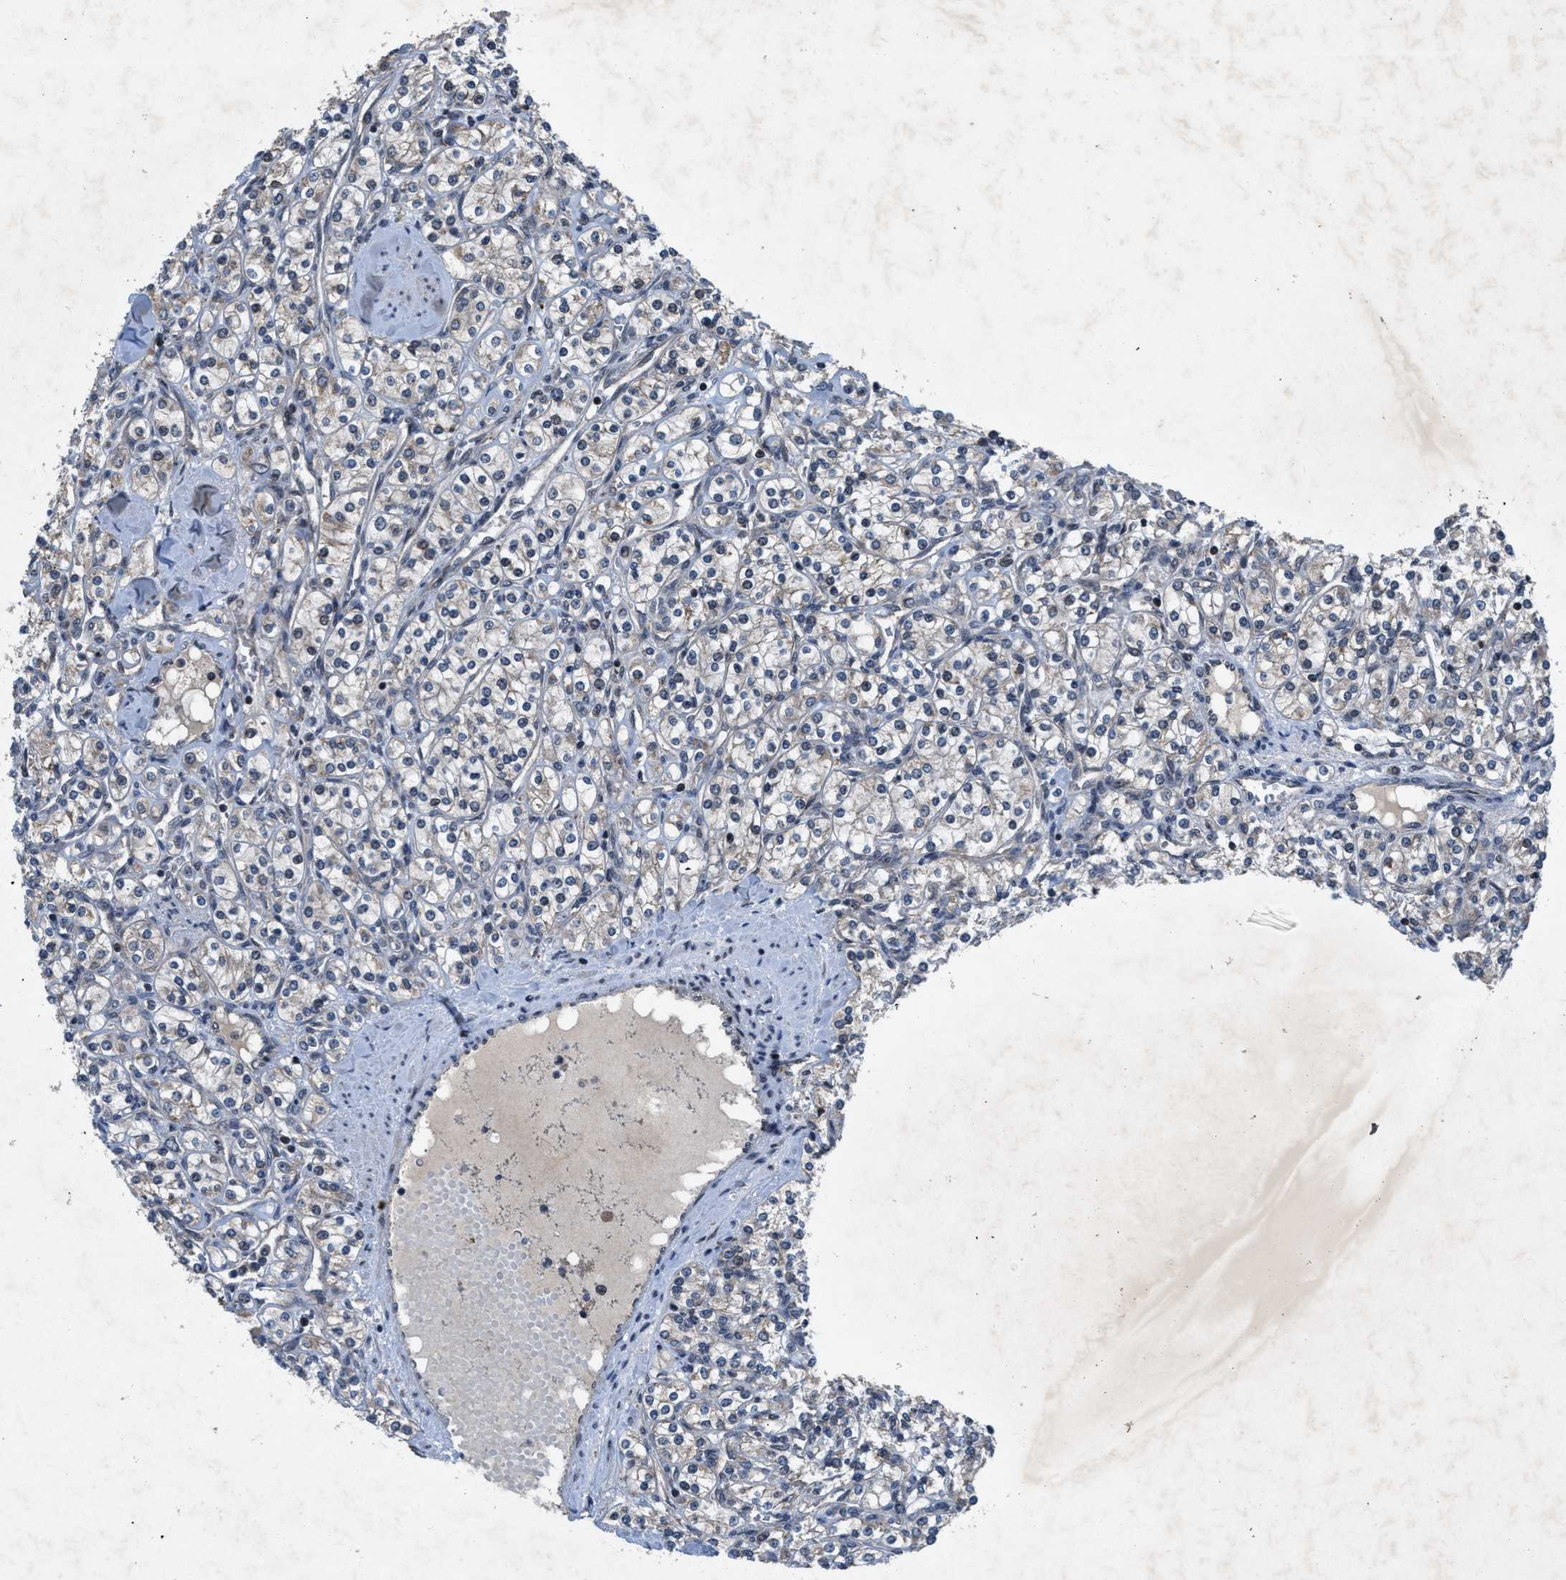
{"staining": {"intensity": "weak", "quantity": "25%-75%", "location": "cytoplasmic/membranous"}, "tissue": "renal cancer", "cell_type": "Tumor cells", "image_type": "cancer", "snomed": [{"axis": "morphology", "description": "Adenocarcinoma, NOS"}, {"axis": "topography", "description": "Kidney"}], "caption": "Protein staining exhibits weak cytoplasmic/membranous staining in about 25%-75% of tumor cells in adenocarcinoma (renal).", "gene": "ZNHIT1", "patient": {"sex": "male", "age": 77}}